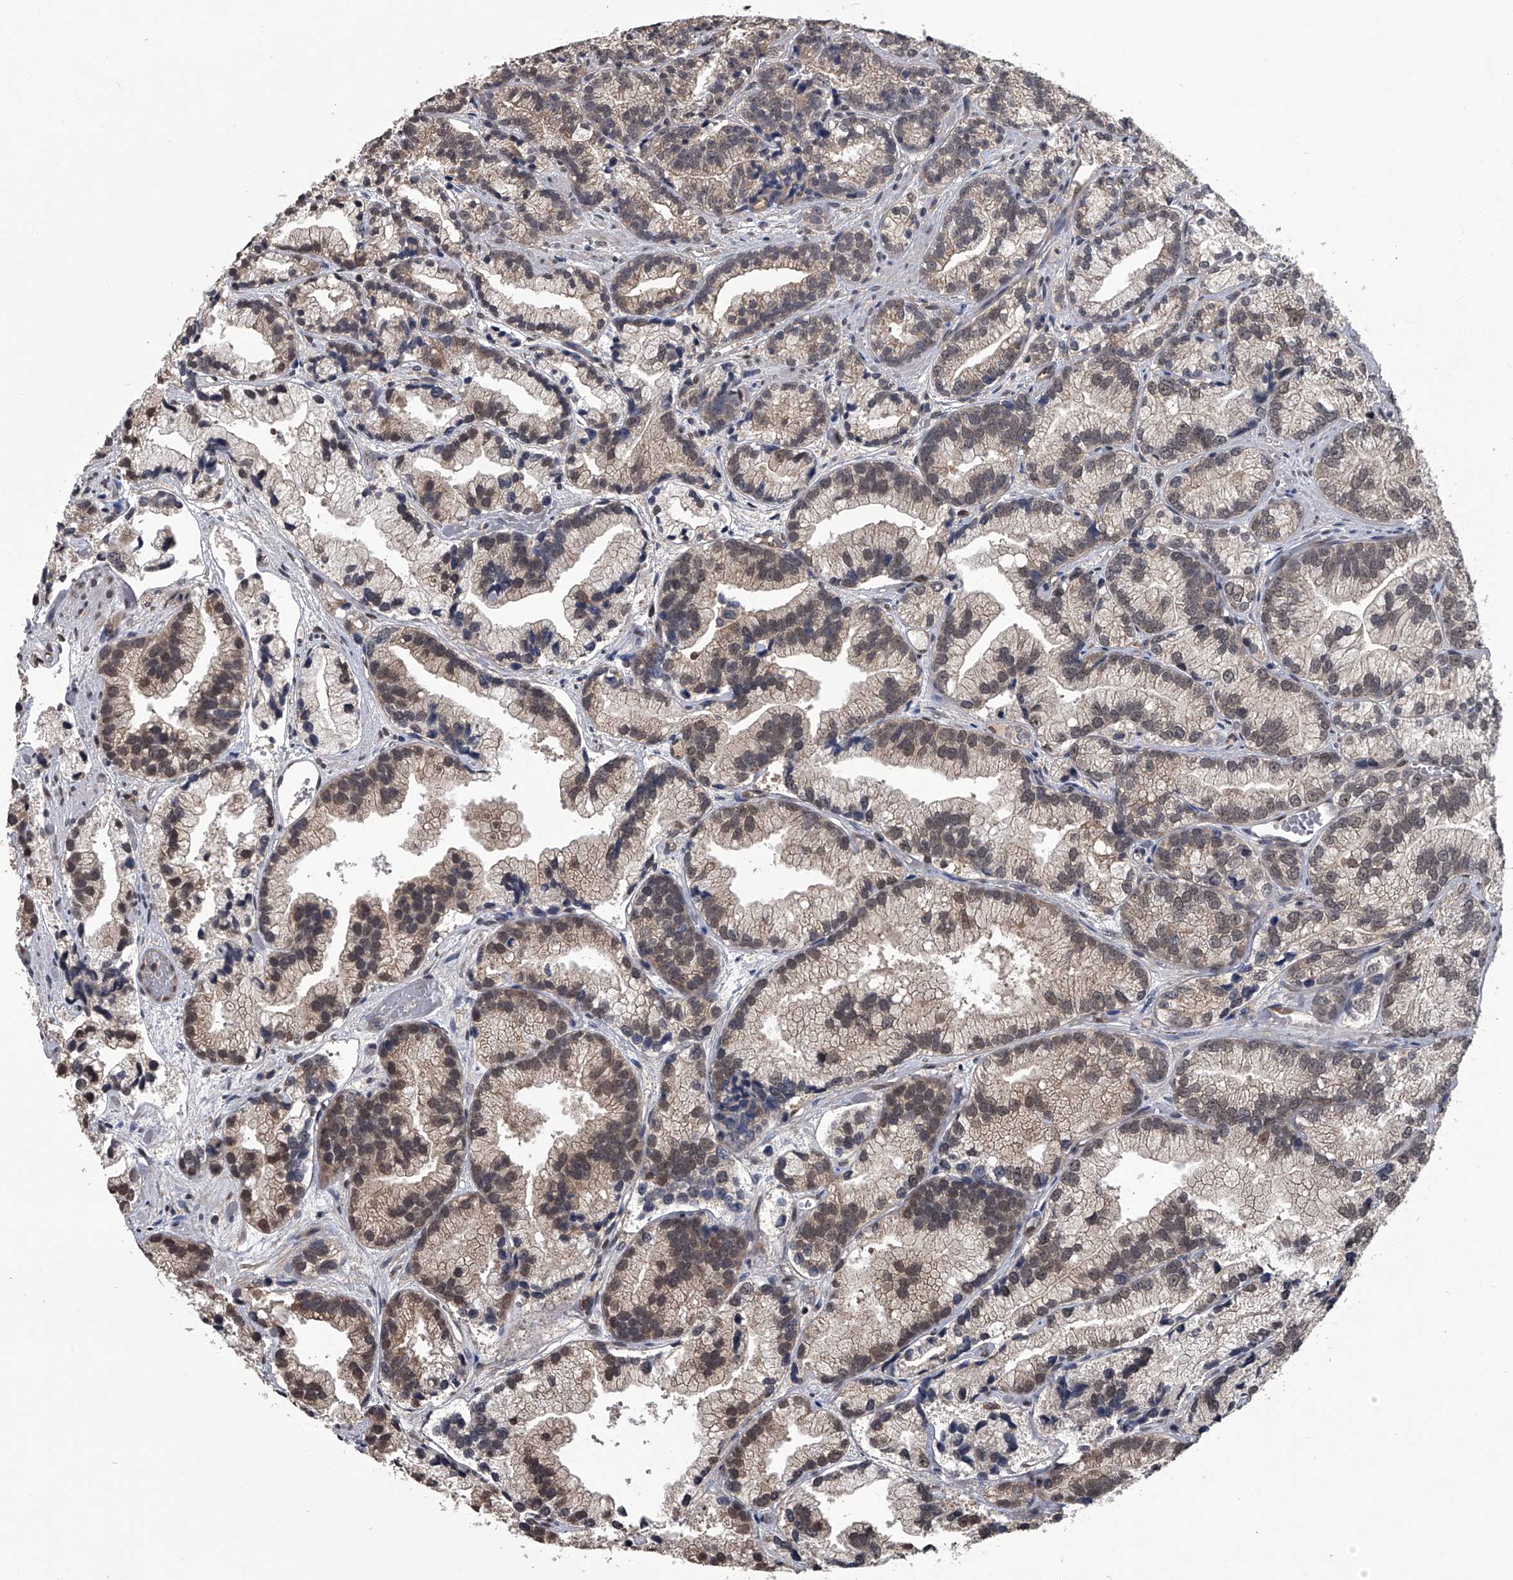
{"staining": {"intensity": "moderate", "quantity": ">75%", "location": "cytoplasmic/membranous,nuclear"}, "tissue": "prostate cancer", "cell_type": "Tumor cells", "image_type": "cancer", "snomed": [{"axis": "morphology", "description": "Adenocarcinoma, Low grade"}, {"axis": "topography", "description": "Prostate"}], "caption": "Prostate cancer (low-grade adenocarcinoma) stained with DAB immunohistochemistry (IHC) shows medium levels of moderate cytoplasmic/membranous and nuclear positivity in approximately >75% of tumor cells.", "gene": "TSNAX", "patient": {"sex": "male", "age": 89}}